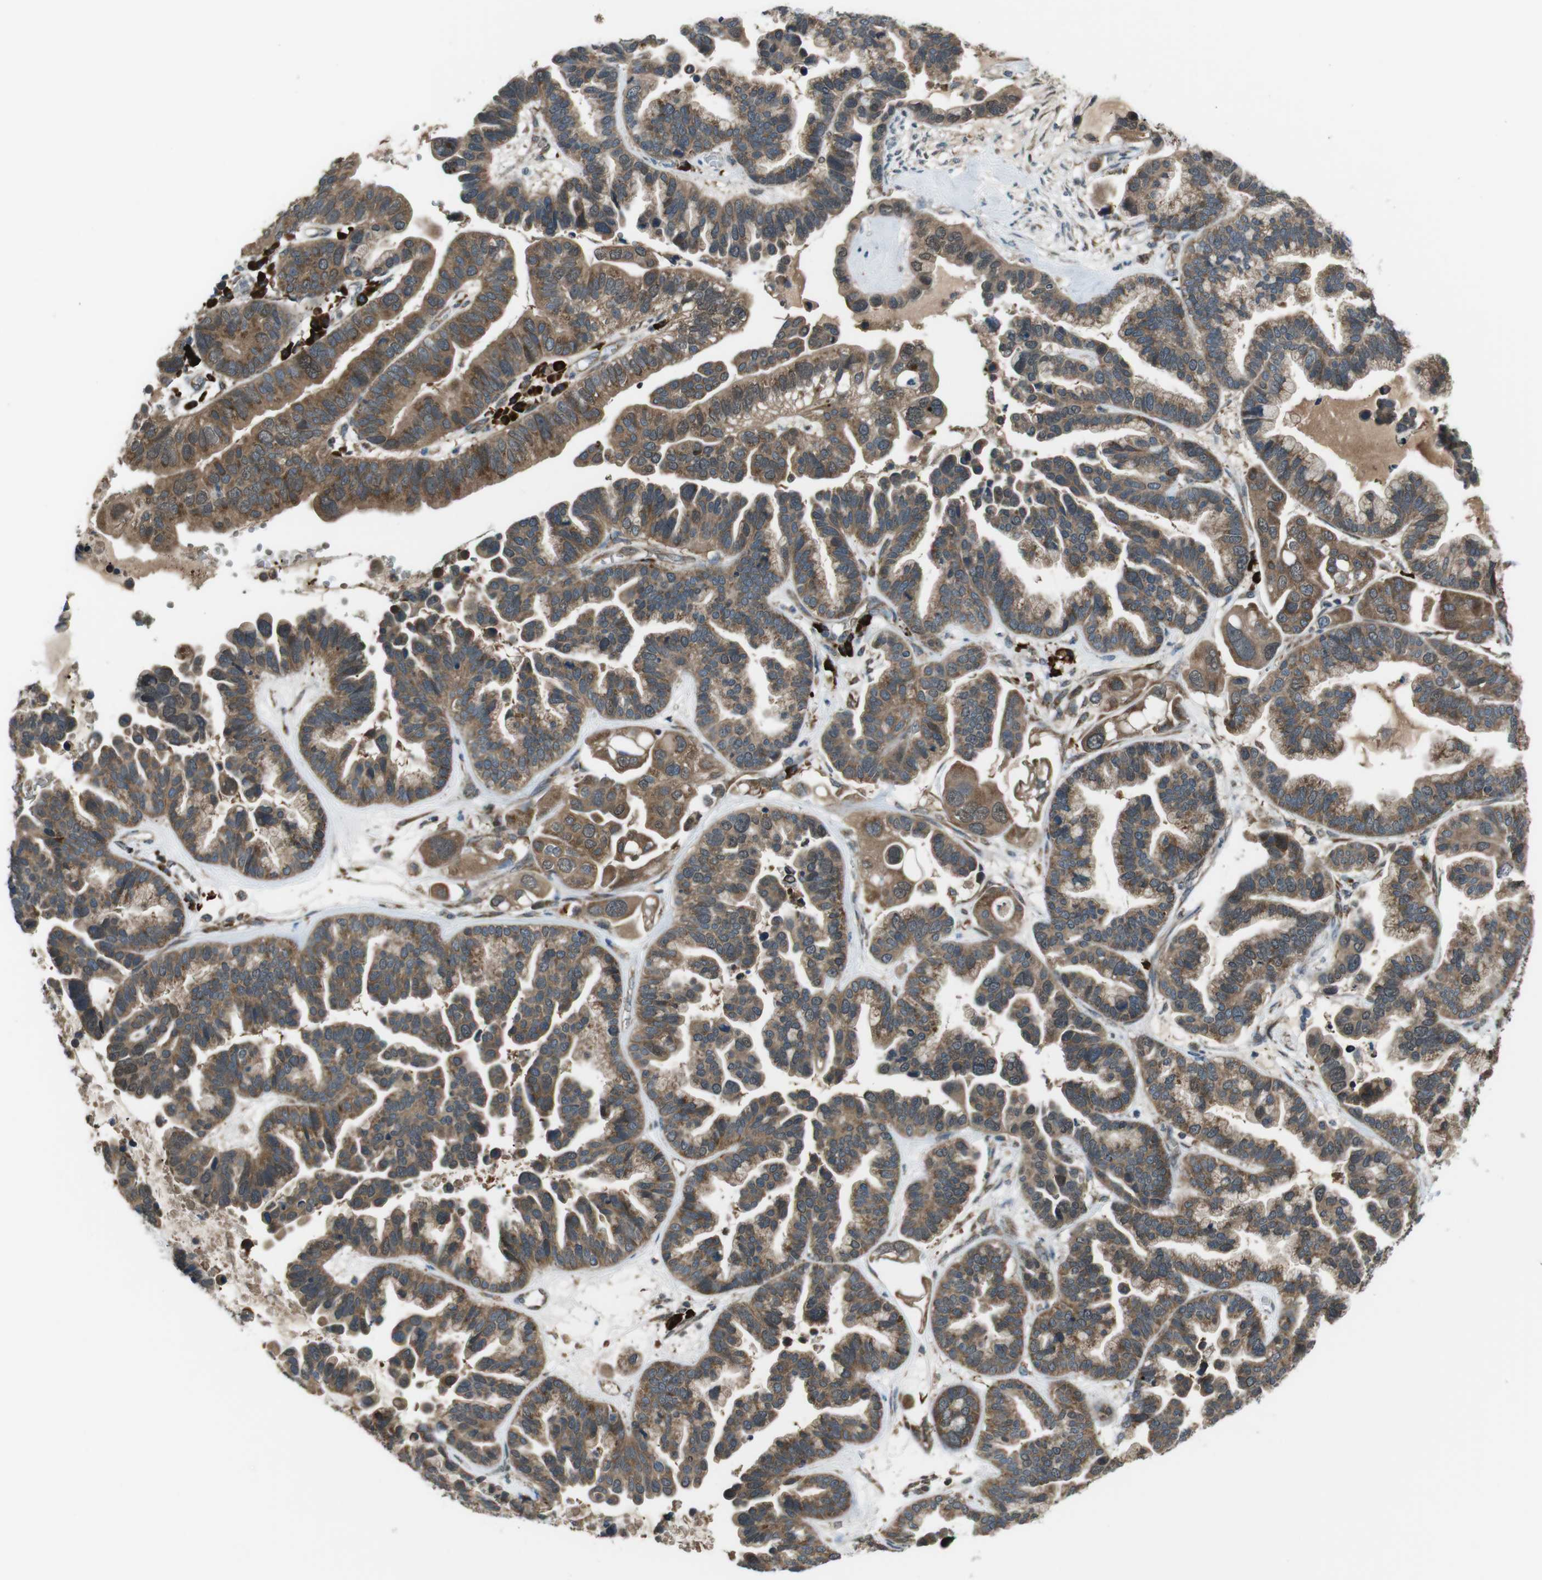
{"staining": {"intensity": "moderate", "quantity": ">75%", "location": "cytoplasmic/membranous"}, "tissue": "ovarian cancer", "cell_type": "Tumor cells", "image_type": "cancer", "snomed": [{"axis": "morphology", "description": "Cystadenocarcinoma, serous, NOS"}, {"axis": "topography", "description": "Ovary"}], "caption": "Brown immunohistochemical staining in human ovarian cancer shows moderate cytoplasmic/membranous expression in approximately >75% of tumor cells.", "gene": "SSR3", "patient": {"sex": "female", "age": 56}}